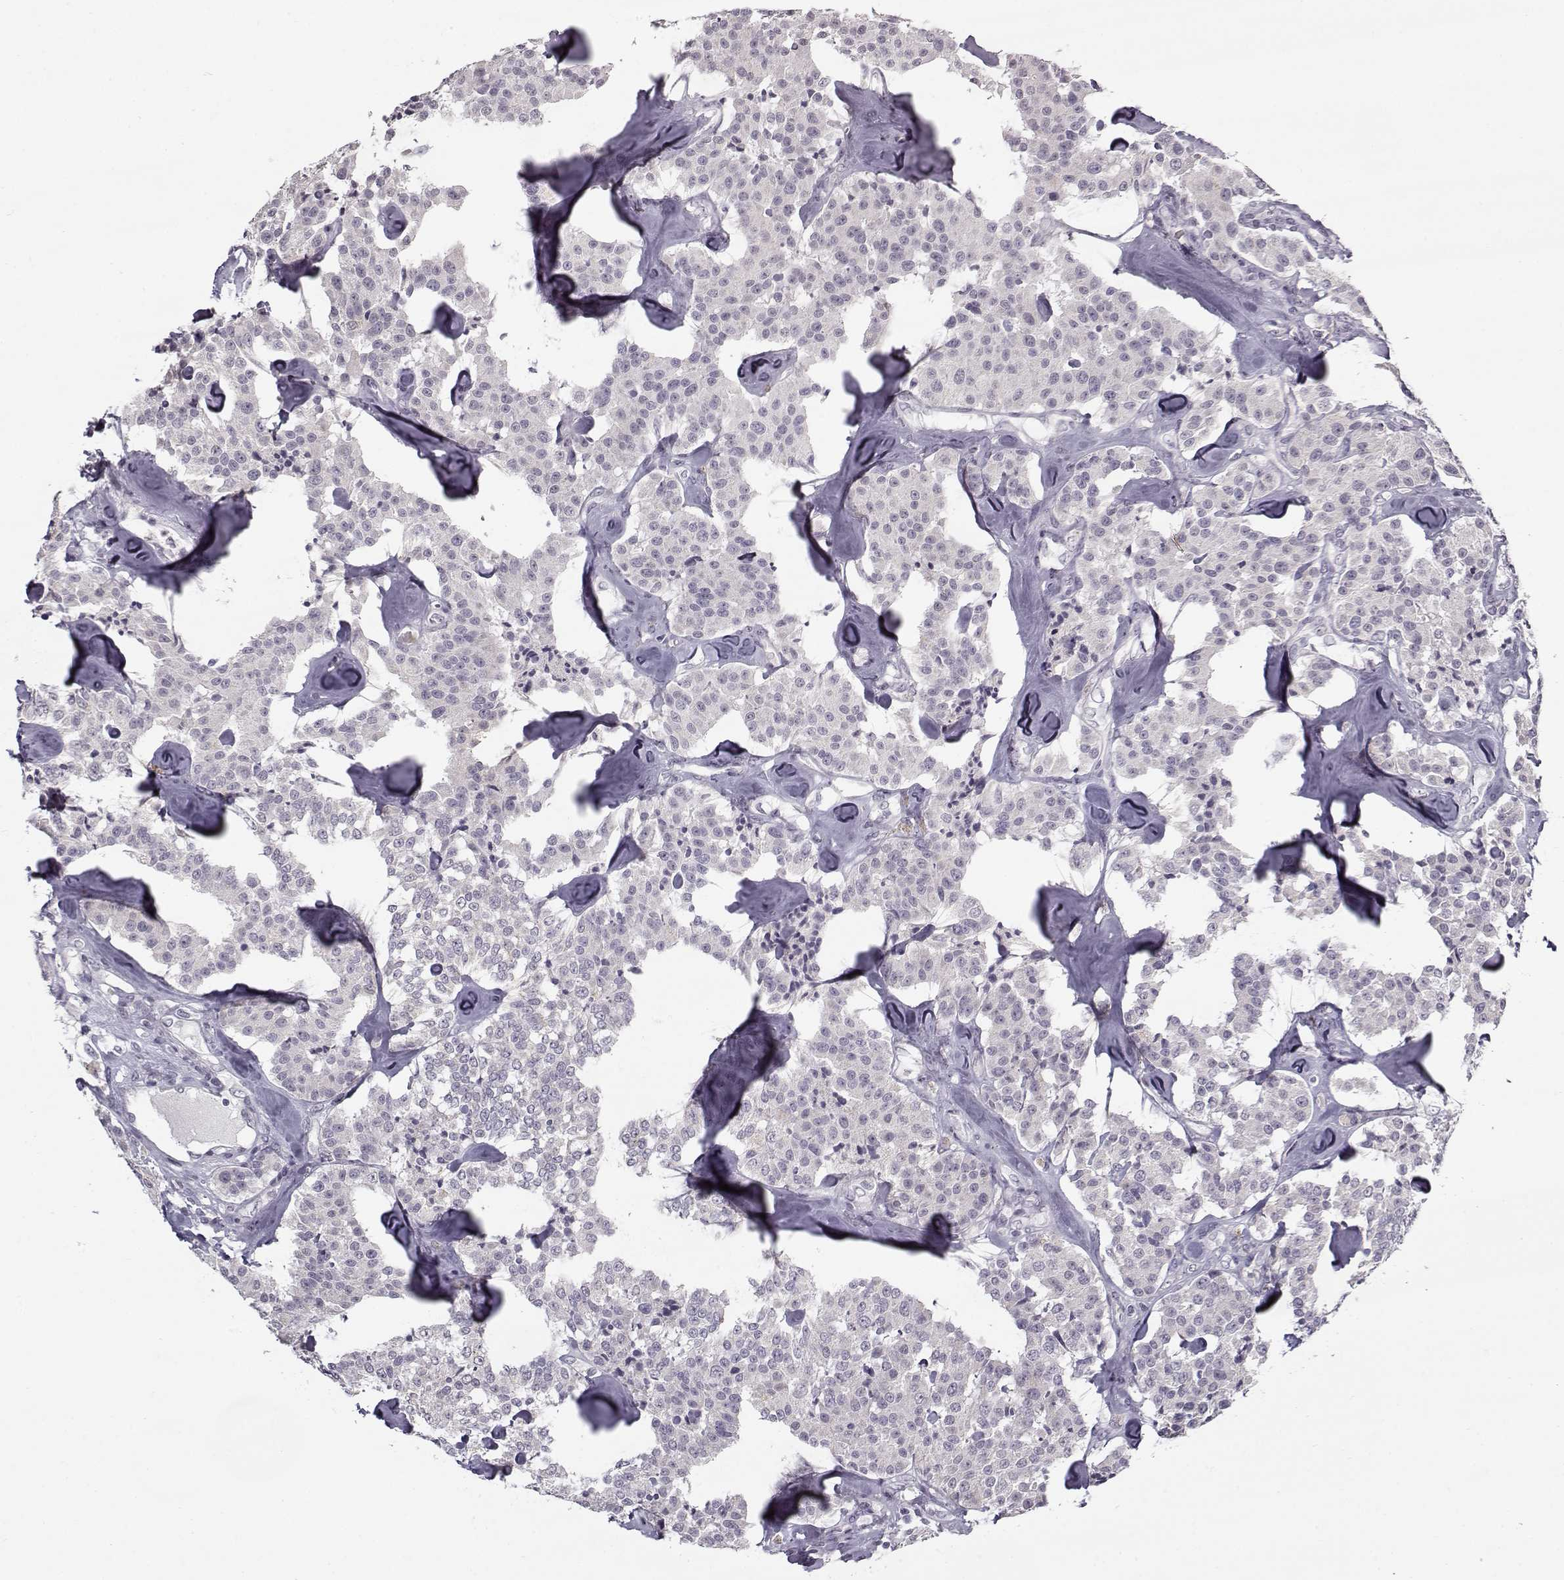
{"staining": {"intensity": "negative", "quantity": "none", "location": "none"}, "tissue": "carcinoid", "cell_type": "Tumor cells", "image_type": "cancer", "snomed": [{"axis": "morphology", "description": "Carcinoid, malignant, NOS"}, {"axis": "topography", "description": "Pancreas"}], "caption": "Immunohistochemical staining of human carcinoid demonstrates no significant staining in tumor cells. (Stains: DAB (3,3'-diaminobenzidine) immunohistochemistry with hematoxylin counter stain, Microscopy: brightfield microscopy at high magnification).", "gene": "SNCA", "patient": {"sex": "male", "age": 41}}